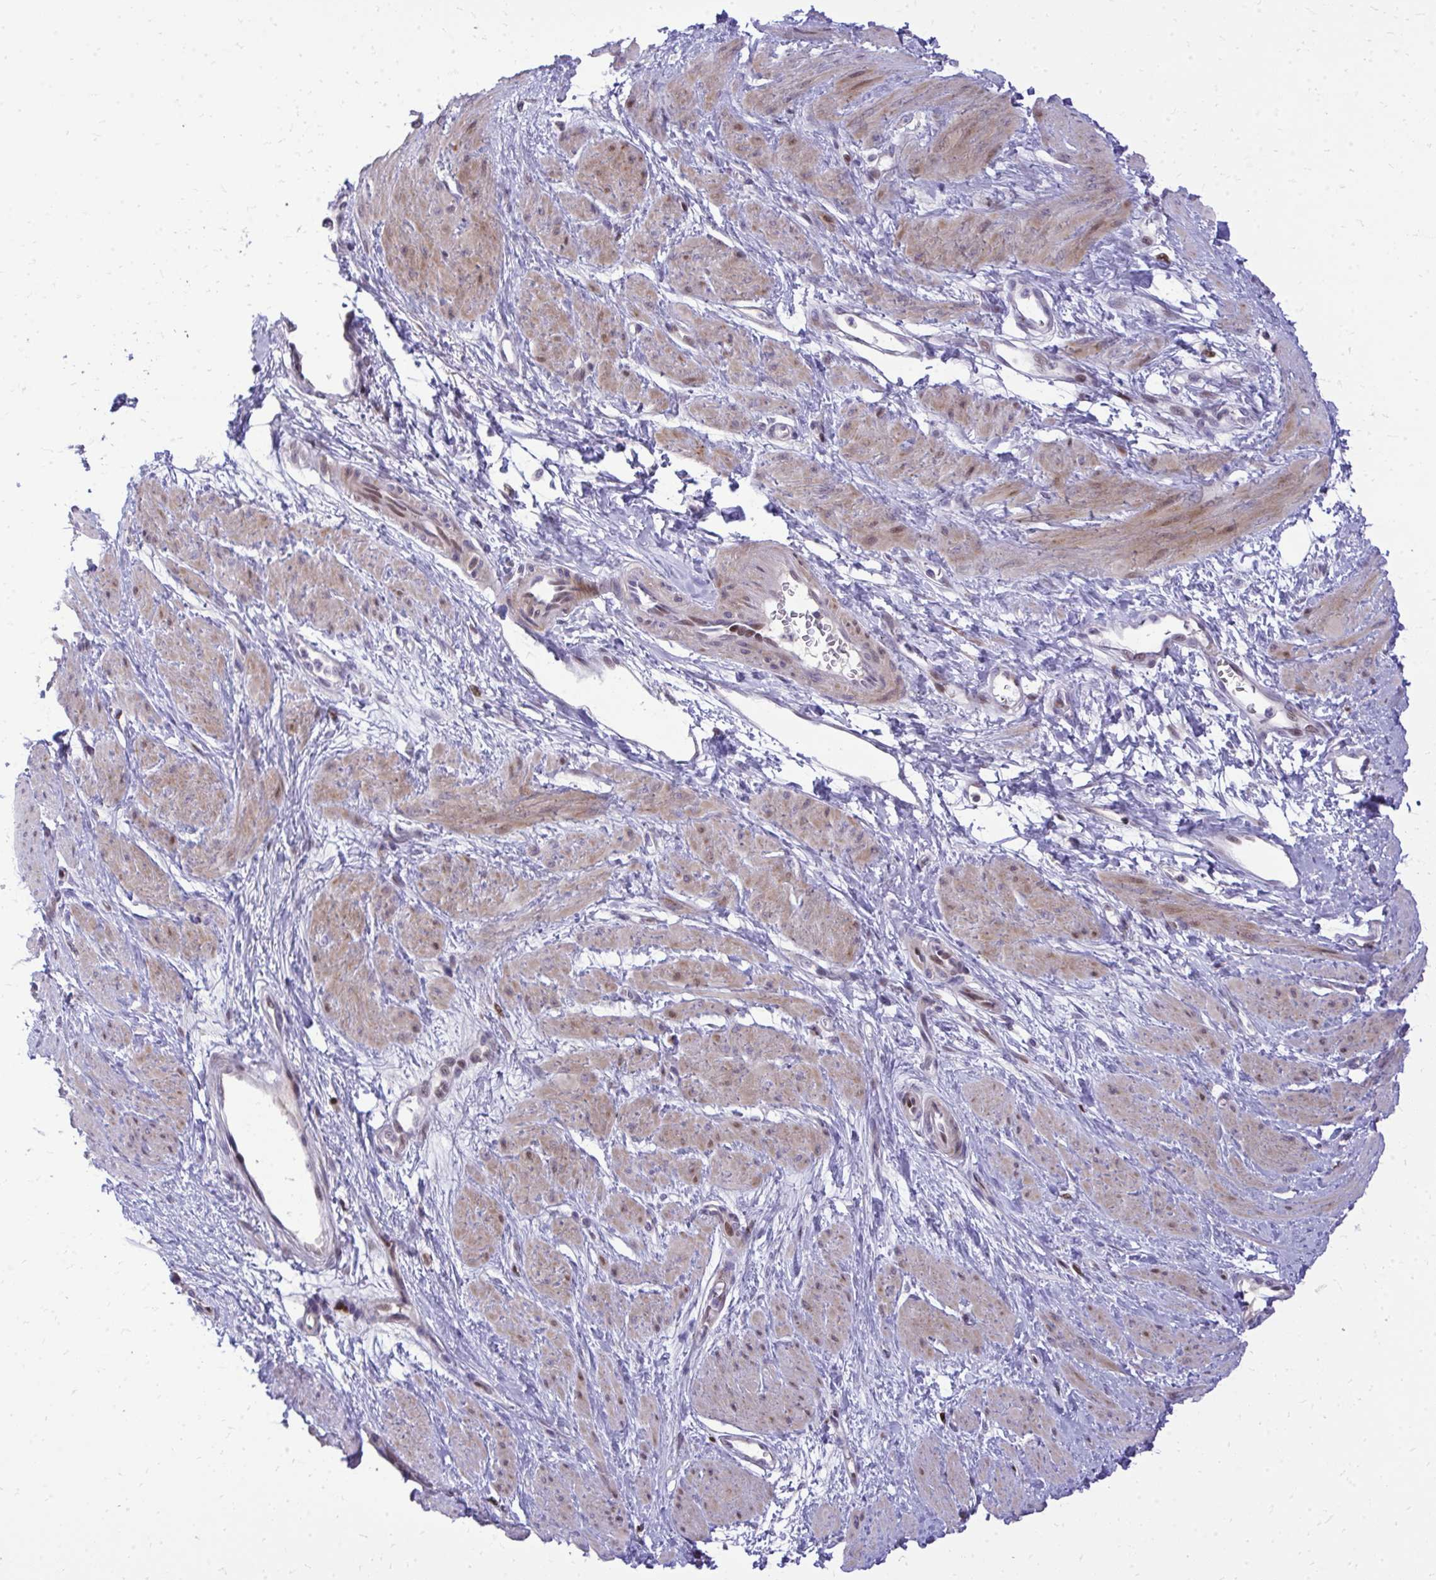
{"staining": {"intensity": "weak", "quantity": "25%-75%", "location": "cytoplasmic/membranous,nuclear"}, "tissue": "smooth muscle", "cell_type": "Smooth muscle cells", "image_type": "normal", "snomed": [{"axis": "morphology", "description": "Normal tissue, NOS"}, {"axis": "topography", "description": "Smooth muscle"}, {"axis": "topography", "description": "Uterus"}], "caption": "This image shows IHC staining of normal smooth muscle, with low weak cytoplasmic/membranous,nuclear expression in about 25%-75% of smooth muscle cells.", "gene": "DLX4", "patient": {"sex": "female", "age": 39}}